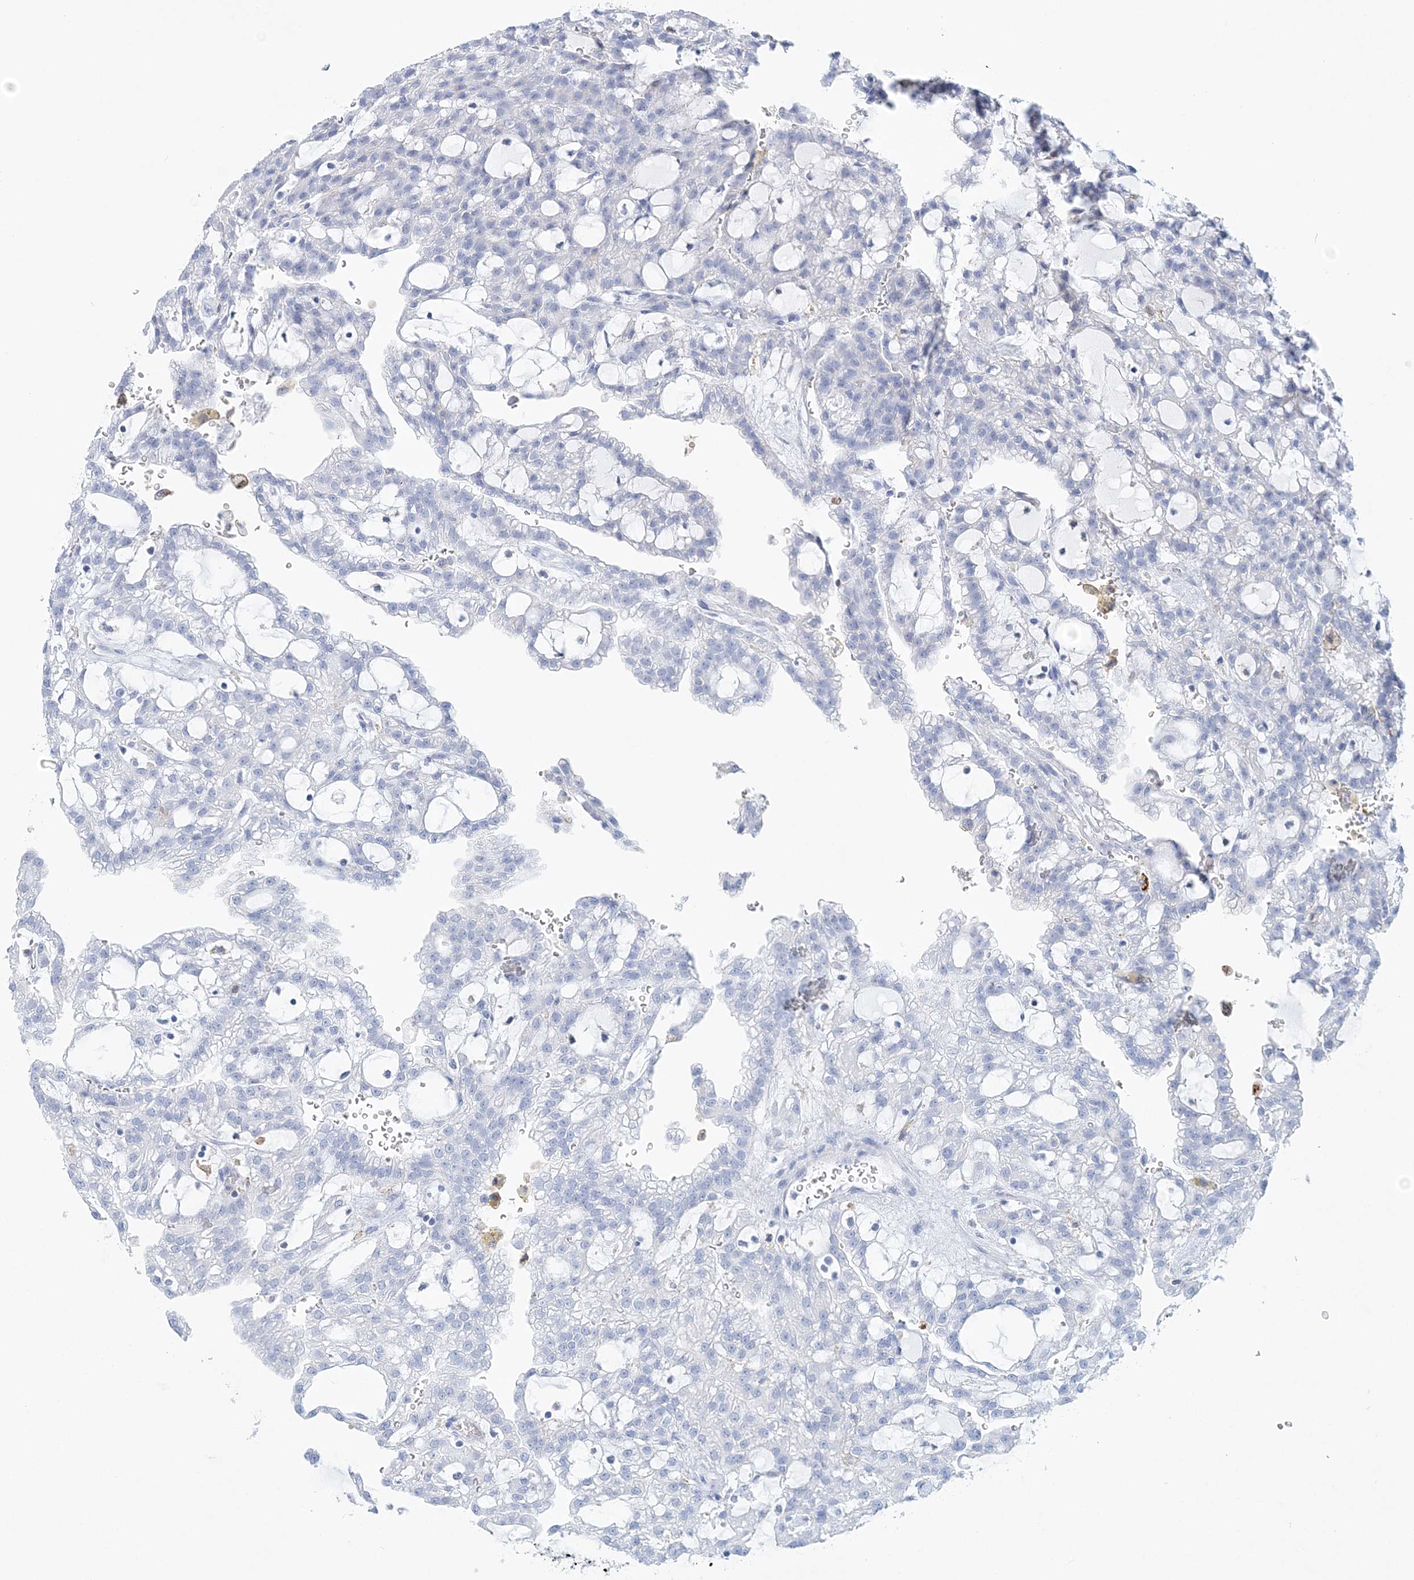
{"staining": {"intensity": "negative", "quantity": "none", "location": "none"}, "tissue": "renal cancer", "cell_type": "Tumor cells", "image_type": "cancer", "snomed": [{"axis": "morphology", "description": "Adenocarcinoma, NOS"}, {"axis": "topography", "description": "Kidney"}], "caption": "Immunohistochemistry image of renal cancer stained for a protein (brown), which demonstrates no staining in tumor cells.", "gene": "NKX6-1", "patient": {"sex": "male", "age": 63}}